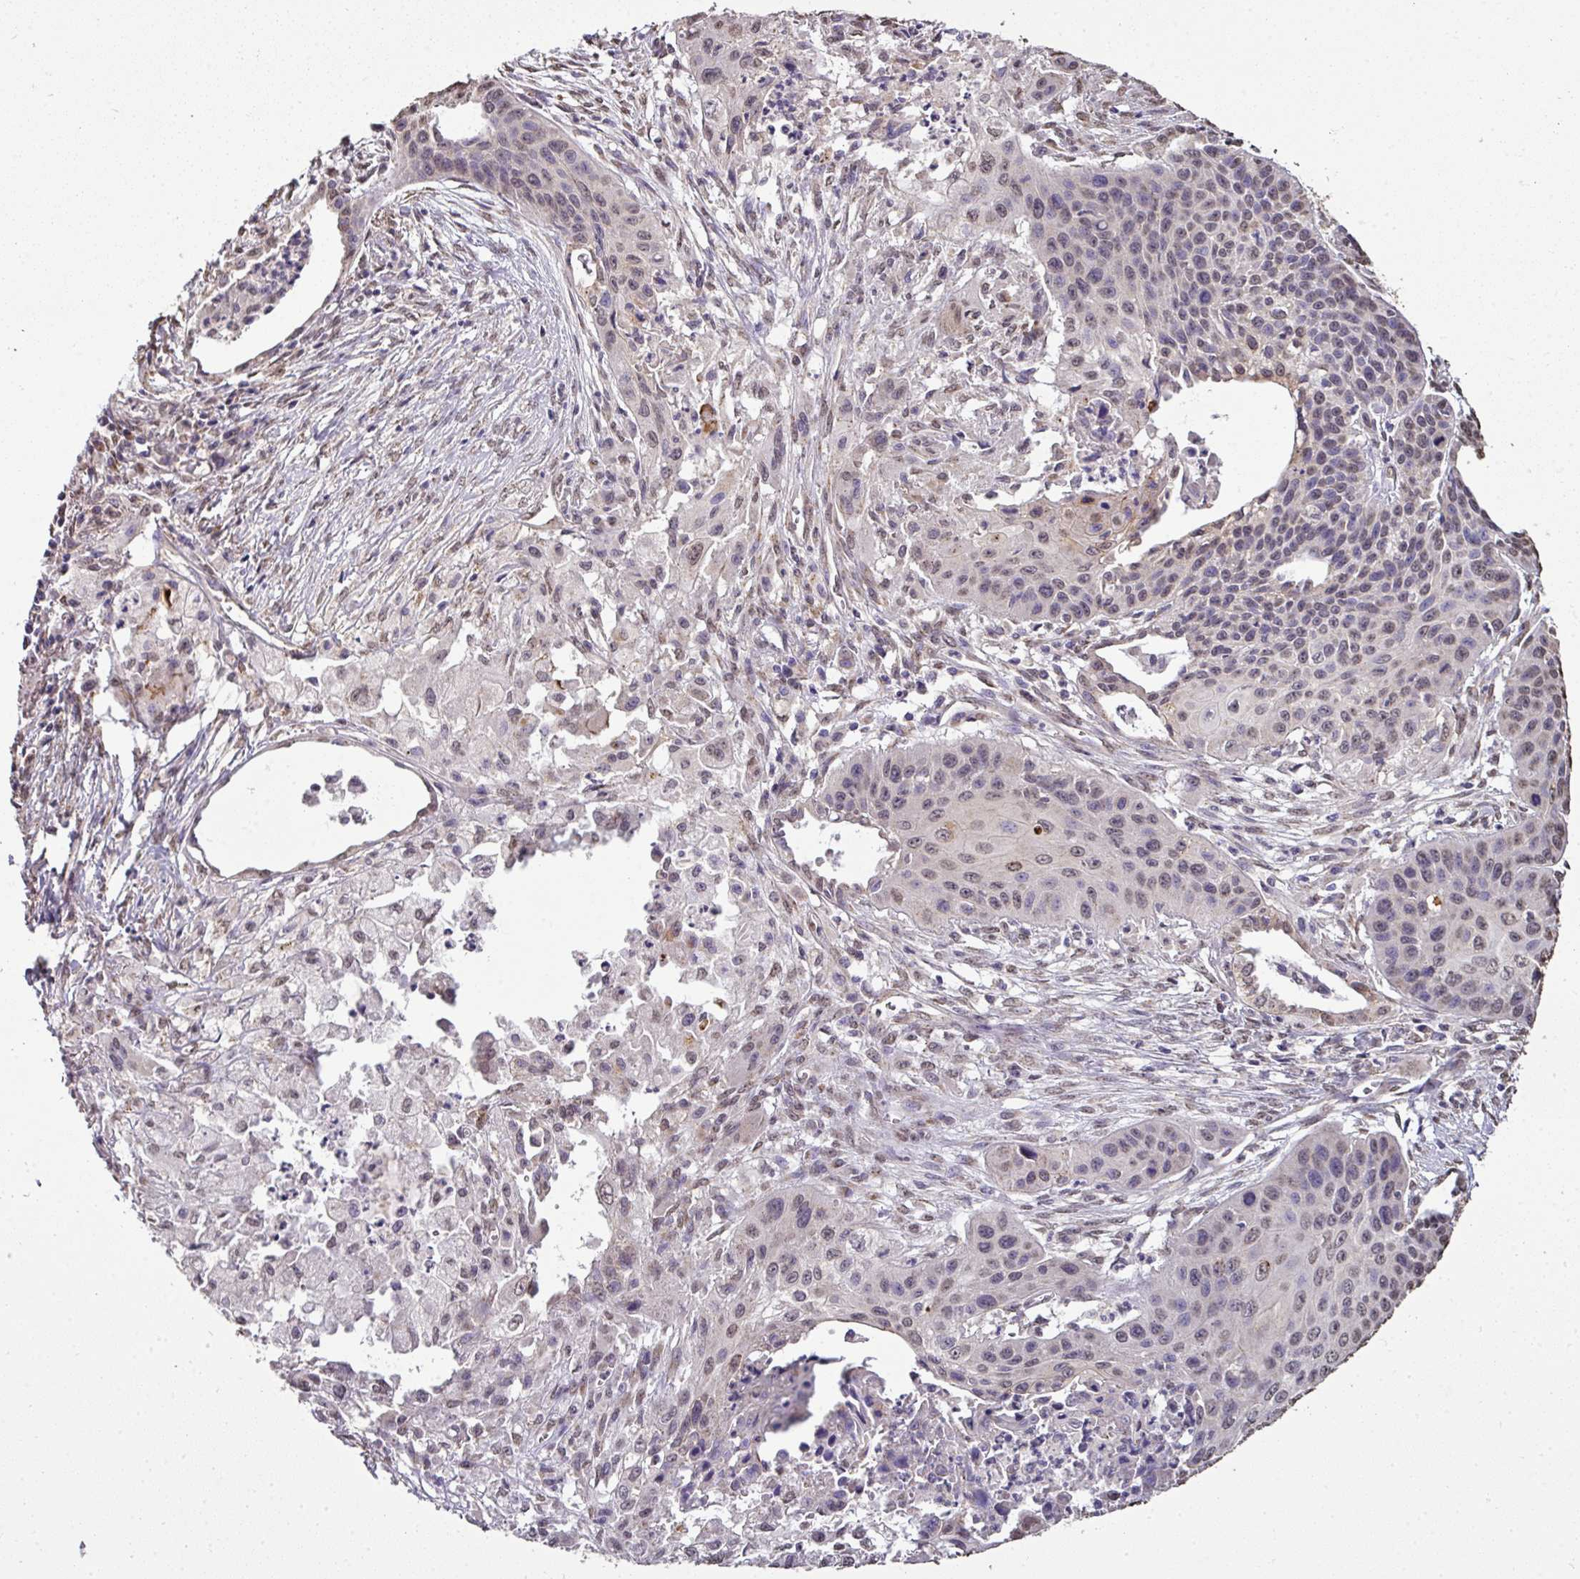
{"staining": {"intensity": "weak", "quantity": "<25%", "location": "nuclear"}, "tissue": "lung cancer", "cell_type": "Tumor cells", "image_type": "cancer", "snomed": [{"axis": "morphology", "description": "Squamous cell carcinoma, NOS"}, {"axis": "topography", "description": "Lung"}], "caption": "DAB (3,3'-diaminobenzidine) immunohistochemical staining of squamous cell carcinoma (lung) displays no significant expression in tumor cells. Nuclei are stained in blue.", "gene": "JPH2", "patient": {"sex": "male", "age": 71}}